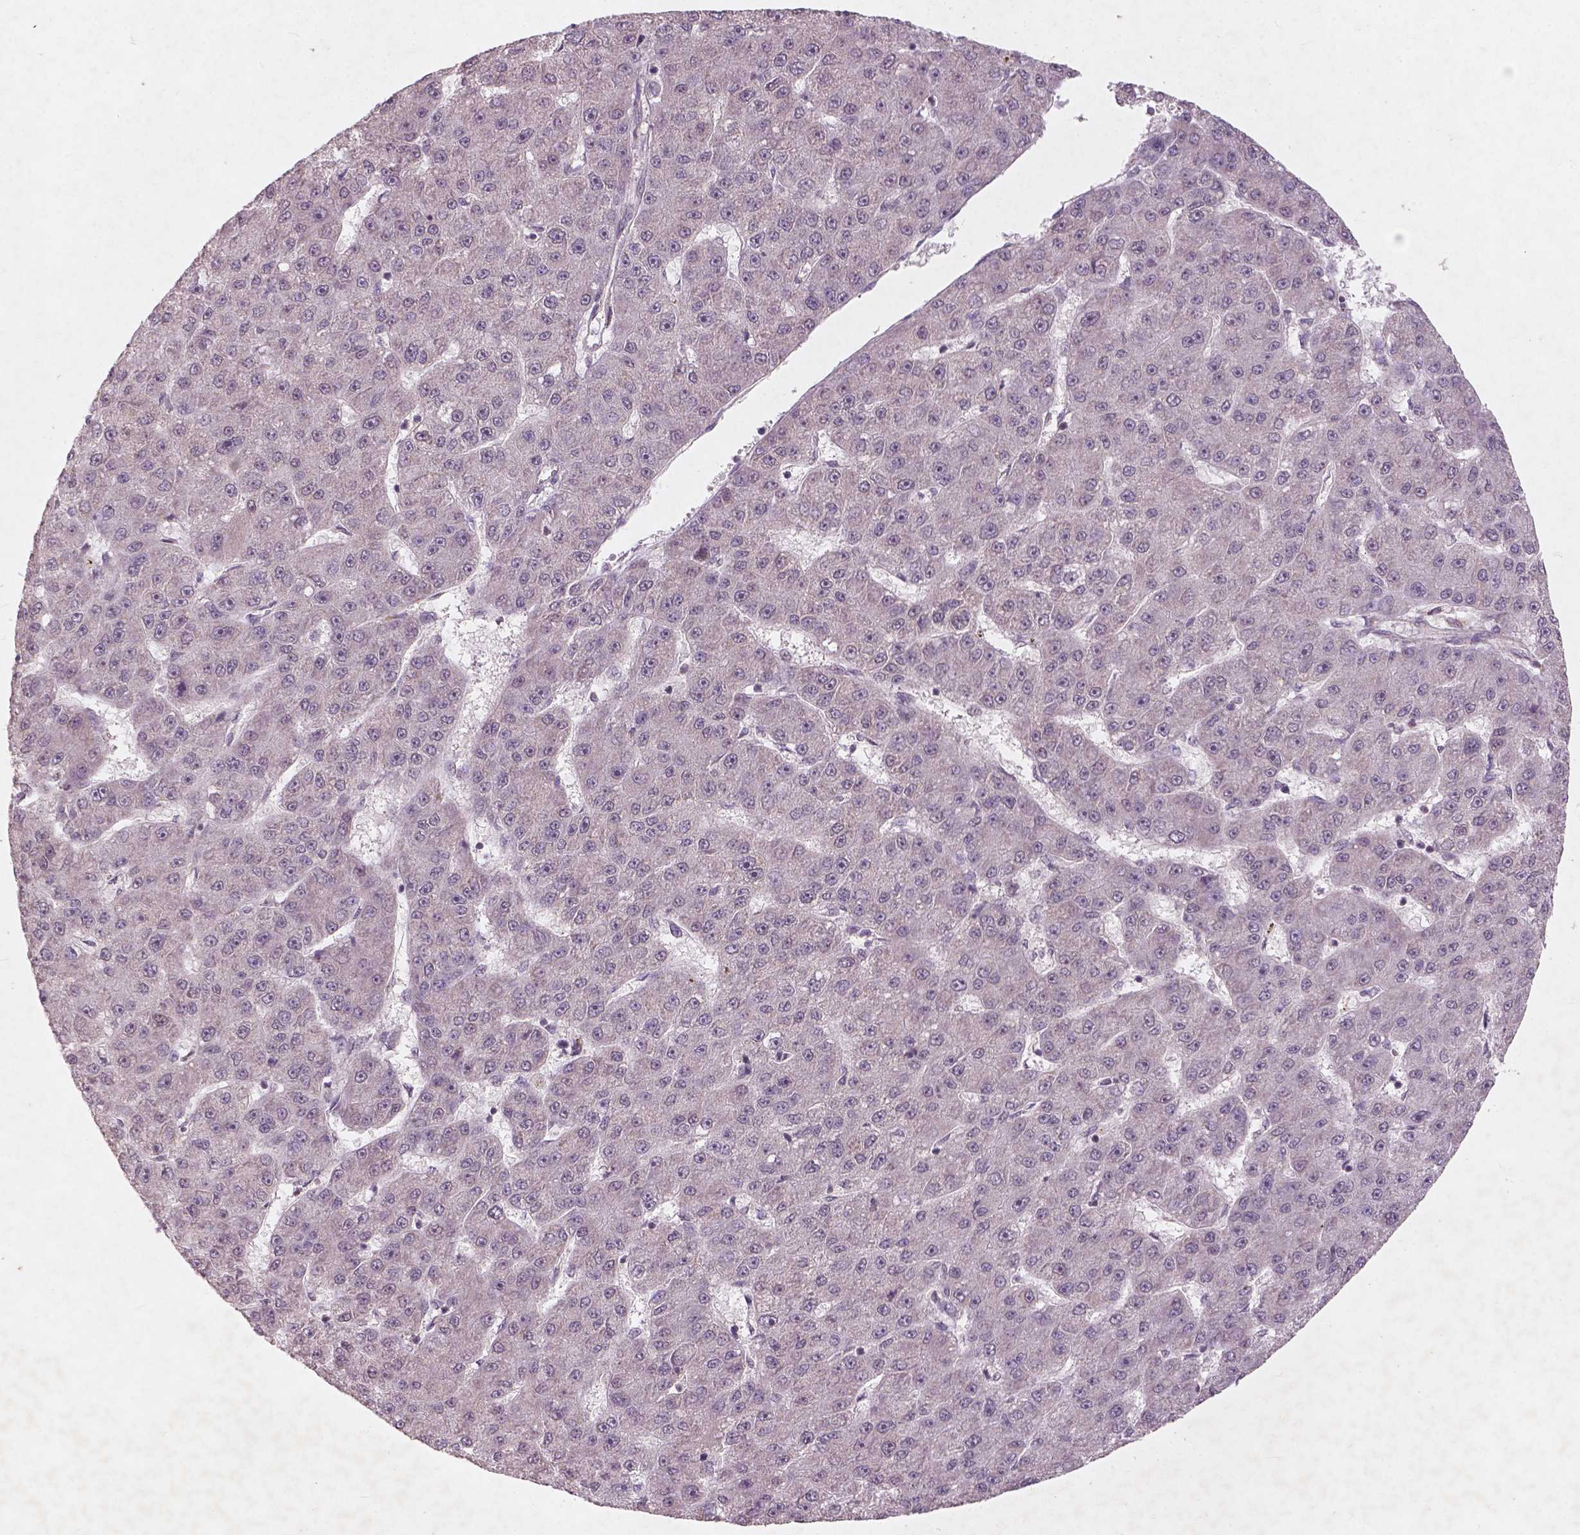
{"staining": {"intensity": "negative", "quantity": "none", "location": "none"}, "tissue": "liver cancer", "cell_type": "Tumor cells", "image_type": "cancer", "snomed": [{"axis": "morphology", "description": "Carcinoma, Hepatocellular, NOS"}, {"axis": "topography", "description": "Liver"}], "caption": "A micrograph of liver hepatocellular carcinoma stained for a protein exhibits no brown staining in tumor cells.", "gene": "SMAD2", "patient": {"sex": "male", "age": 67}}